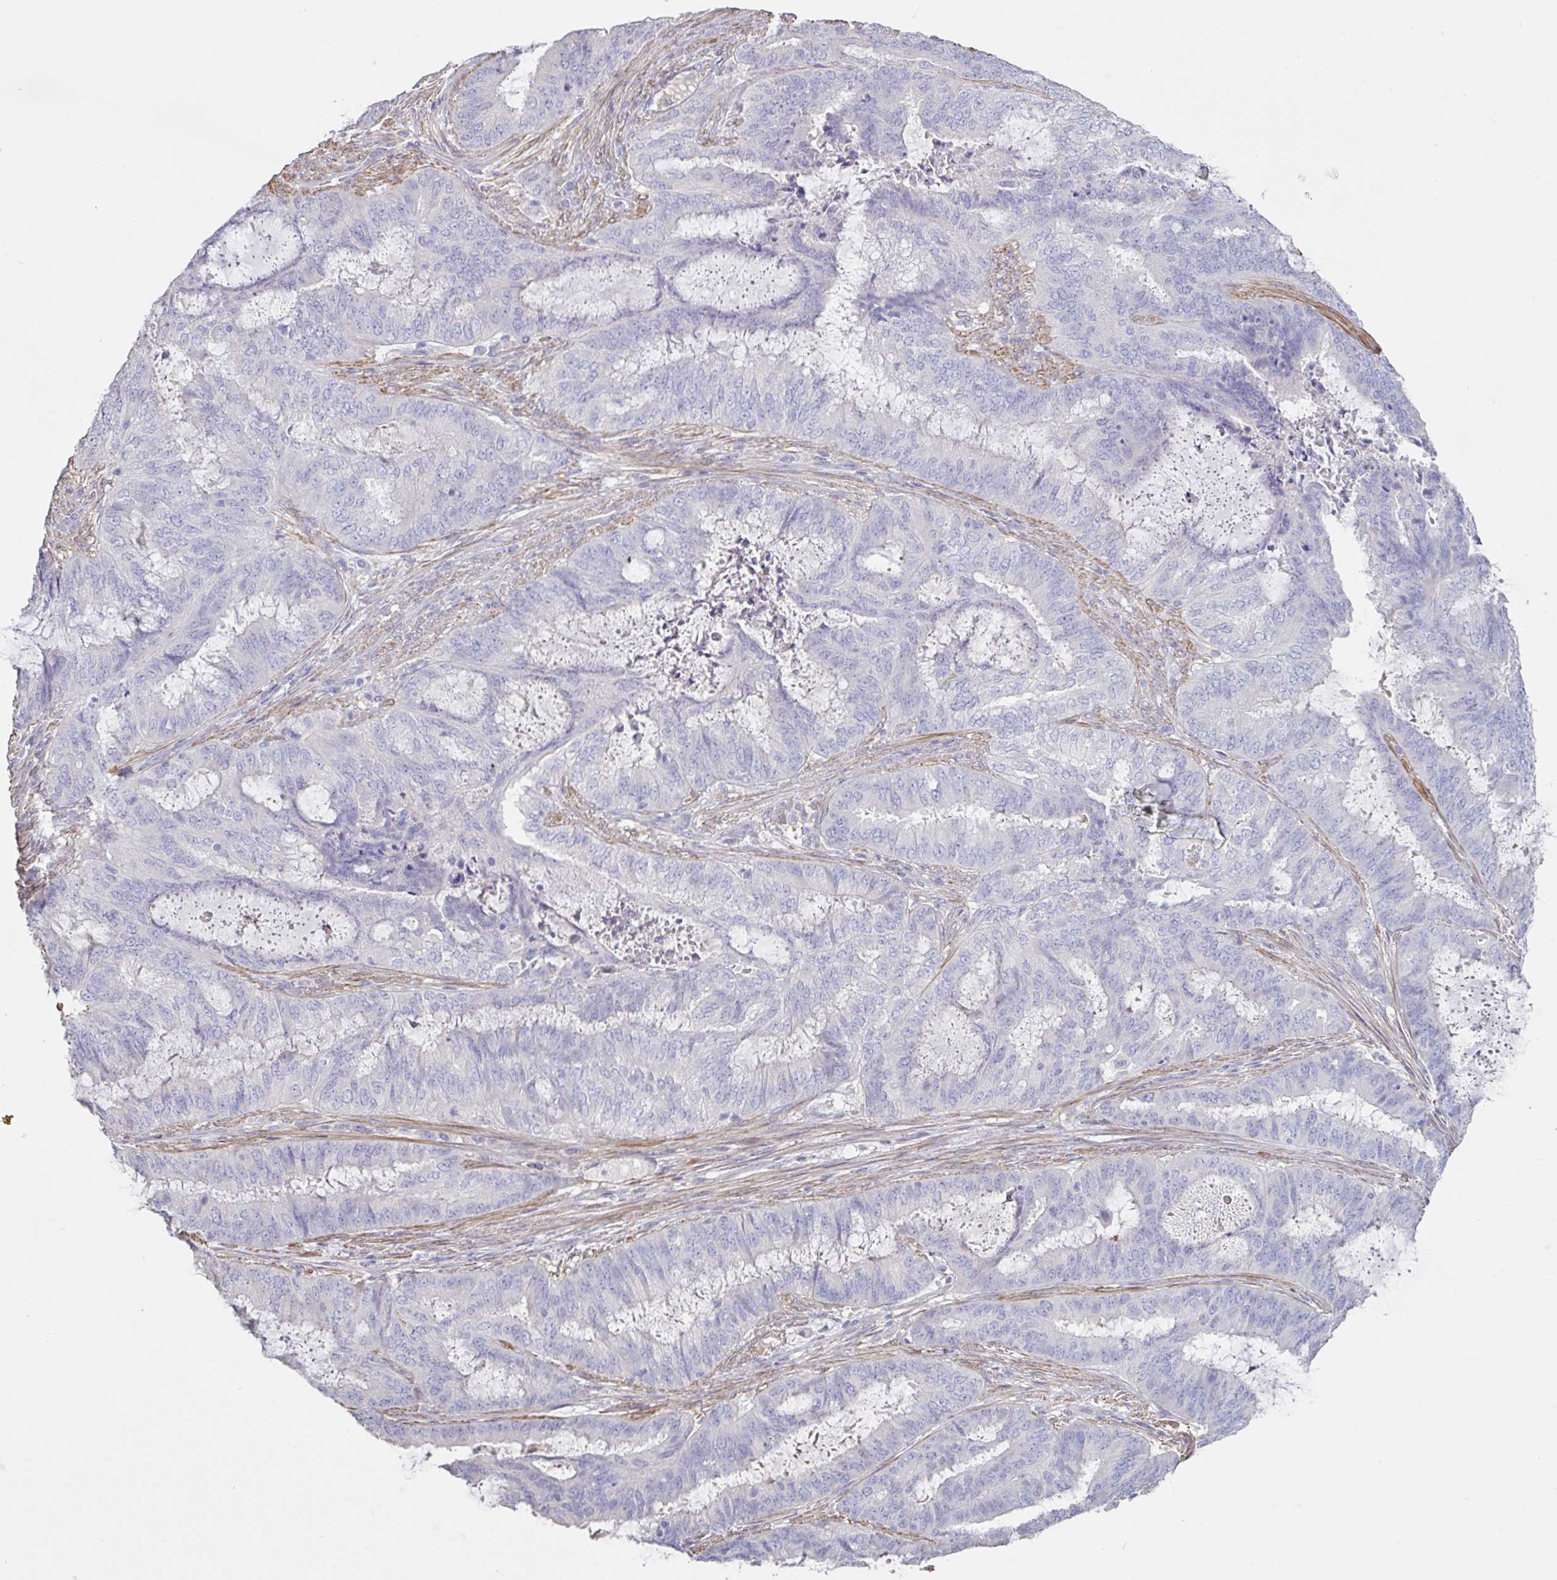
{"staining": {"intensity": "negative", "quantity": "none", "location": "none"}, "tissue": "endometrial cancer", "cell_type": "Tumor cells", "image_type": "cancer", "snomed": [{"axis": "morphology", "description": "Adenocarcinoma, NOS"}, {"axis": "topography", "description": "Endometrium"}], "caption": "Immunohistochemistry (IHC) histopathology image of human endometrial cancer stained for a protein (brown), which demonstrates no positivity in tumor cells. (Brightfield microscopy of DAB immunohistochemistry (IHC) at high magnification).", "gene": "PYGM", "patient": {"sex": "female", "age": 51}}